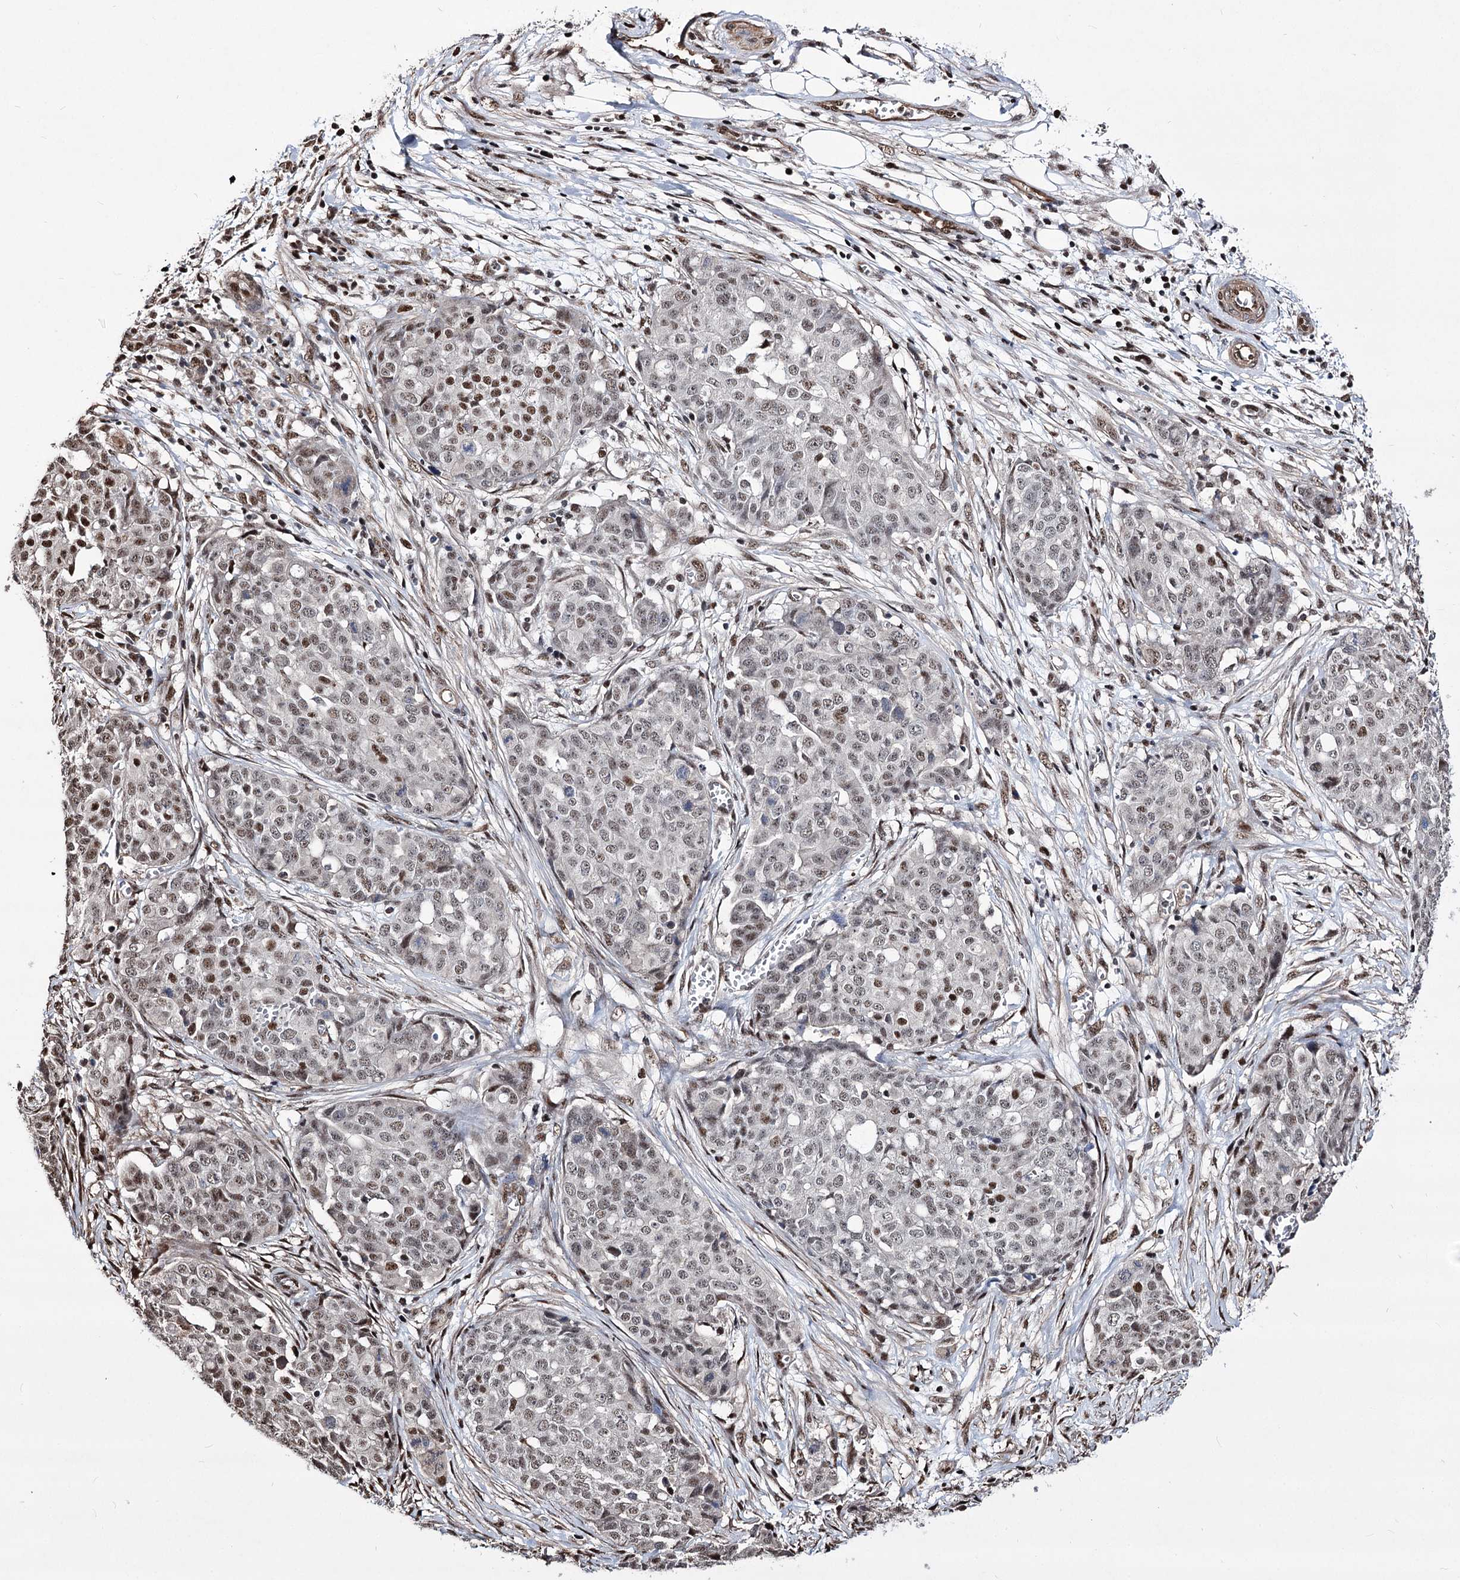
{"staining": {"intensity": "moderate", "quantity": "25%-75%", "location": "nuclear"}, "tissue": "ovarian cancer", "cell_type": "Tumor cells", "image_type": "cancer", "snomed": [{"axis": "morphology", "description": "Cystadenocarcinoma, serous, NOS"}, {"axis": "topography", "description": "Soft tissue"}, {"axis": "topography", "description": "Ovary"}], "caption": "Protein expression analysis of human serous cystadenocarcinoma (ovarian) reveals moderate nuclear positivity in approximately 25%-75% of tumor cells.", "gene": "CHMP7", "patient": {"sex": "female", "age": 57}}